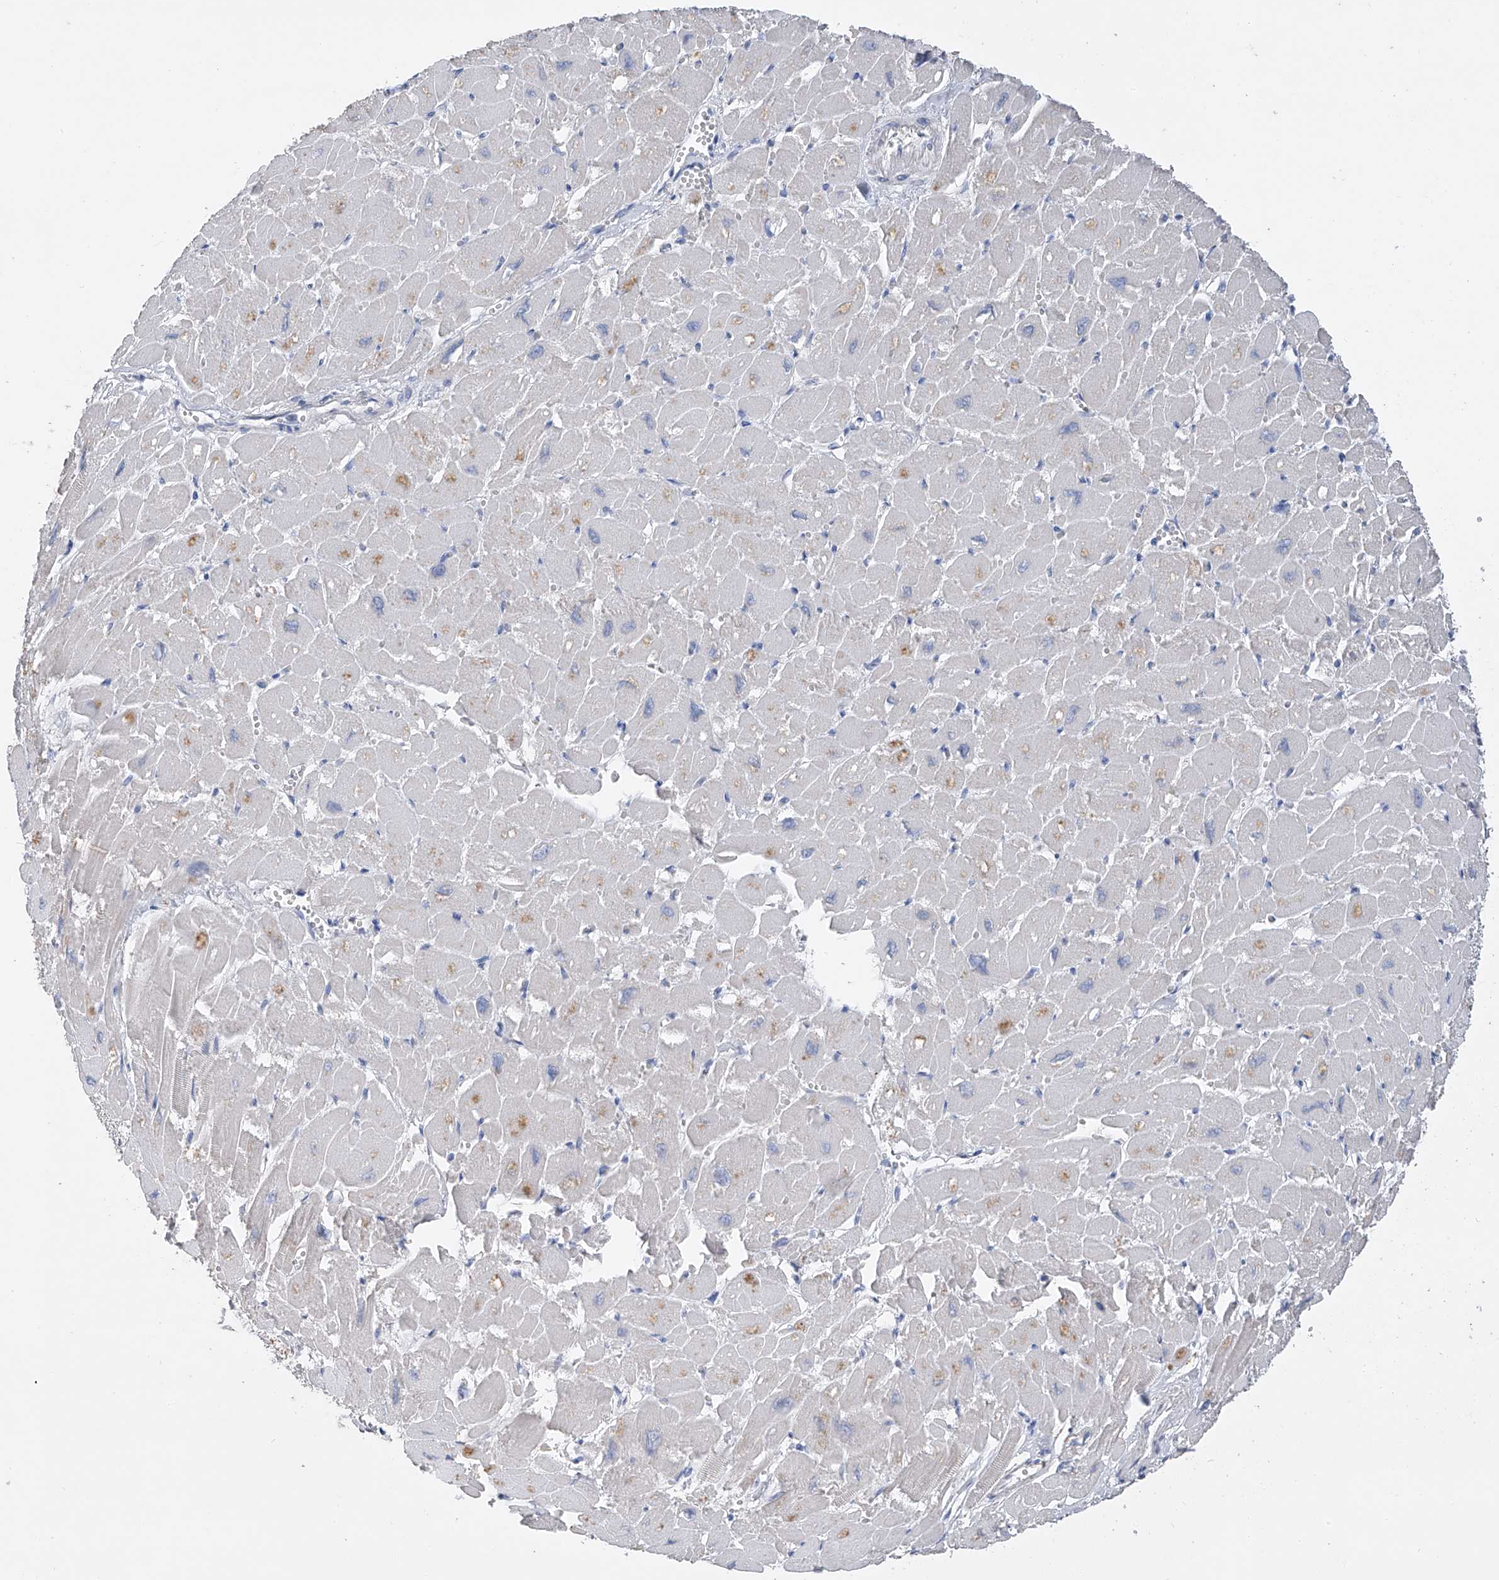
{"staining": {"intensity": "moderate", "quantity": "<25%", "location": "cytoplasmic/membranous"}, "tissue": "heart muscle", "cell_type": "Cardiomyocytes", "image_type": "normal", "snomed": [{"axis": "morphology", "description": "Normal tissue, NOS"}, {"axis": "topography", "description": "Heart"}], "caption": "High-power microscopy captured an IHC micrograph of unremarkable heart muscle, revealing moderate cytoplasmic/membranous expression in about <25% of cardiomyocytes. (Brightfield microscopy of DAB IHC at high magnification).", "gene": "ADRA1A", "patient": {"sex": "male", "age": 54}}